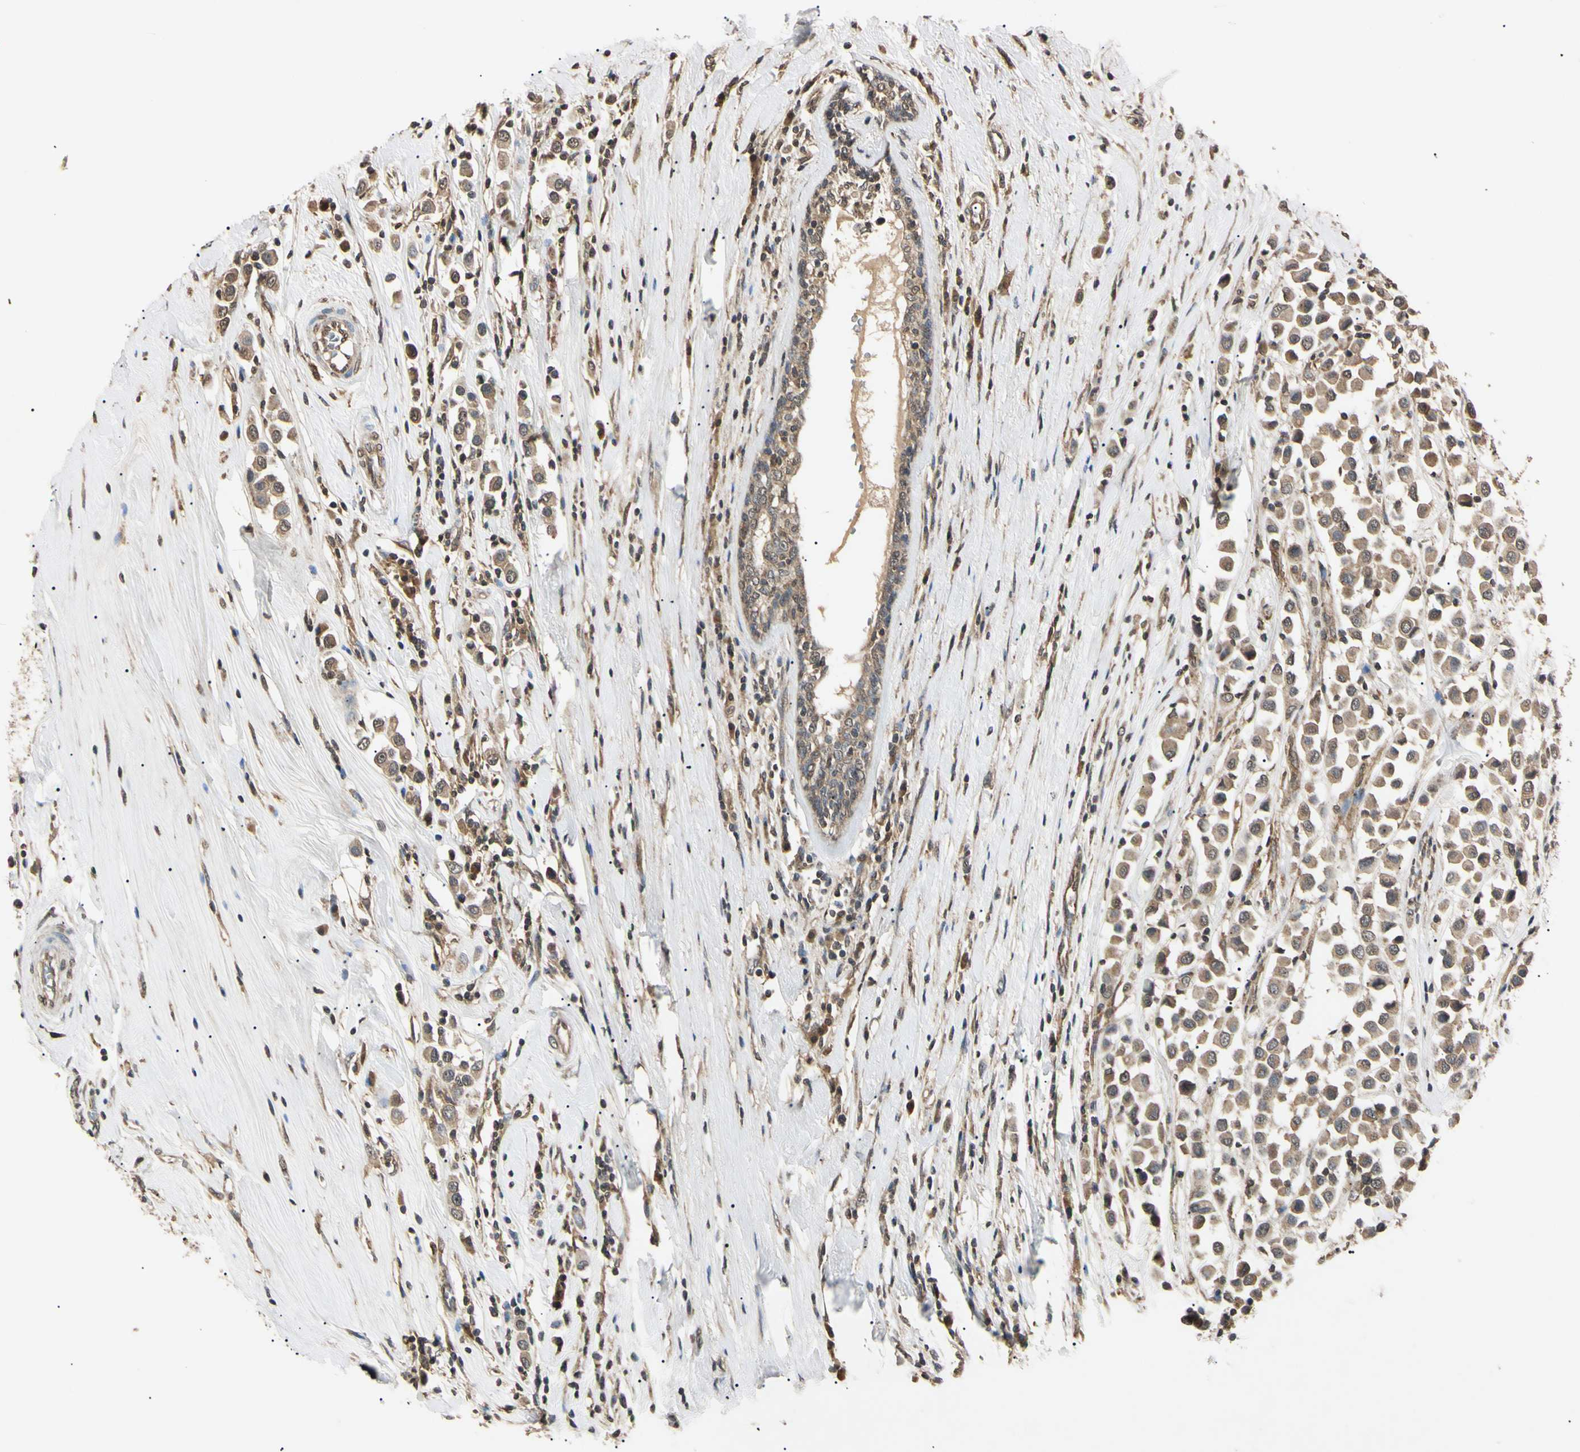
{"staining": {"intensity": "moderate", "quantity": "25%-75%", "location": "cytoplasmic/membranous"}, "tissue": "breast cancer", "cell_type": "Tumor cells", "image_type": "cancer", "snomed": [{"axis": "morphology", "description": "Duct carcinoma"}, {"axis": "topography", "description": "Breast"}], "caption": "Immunohistochemical staining of breast cancer (infiltrating ductal carcinoma) demonstrates medium levels of moderate cytoplasmic/membranous protein positivity in about 25%-75% of tumor cells.", "gene": "EPN1", "patient": {"sex": "female", "age": 61}}